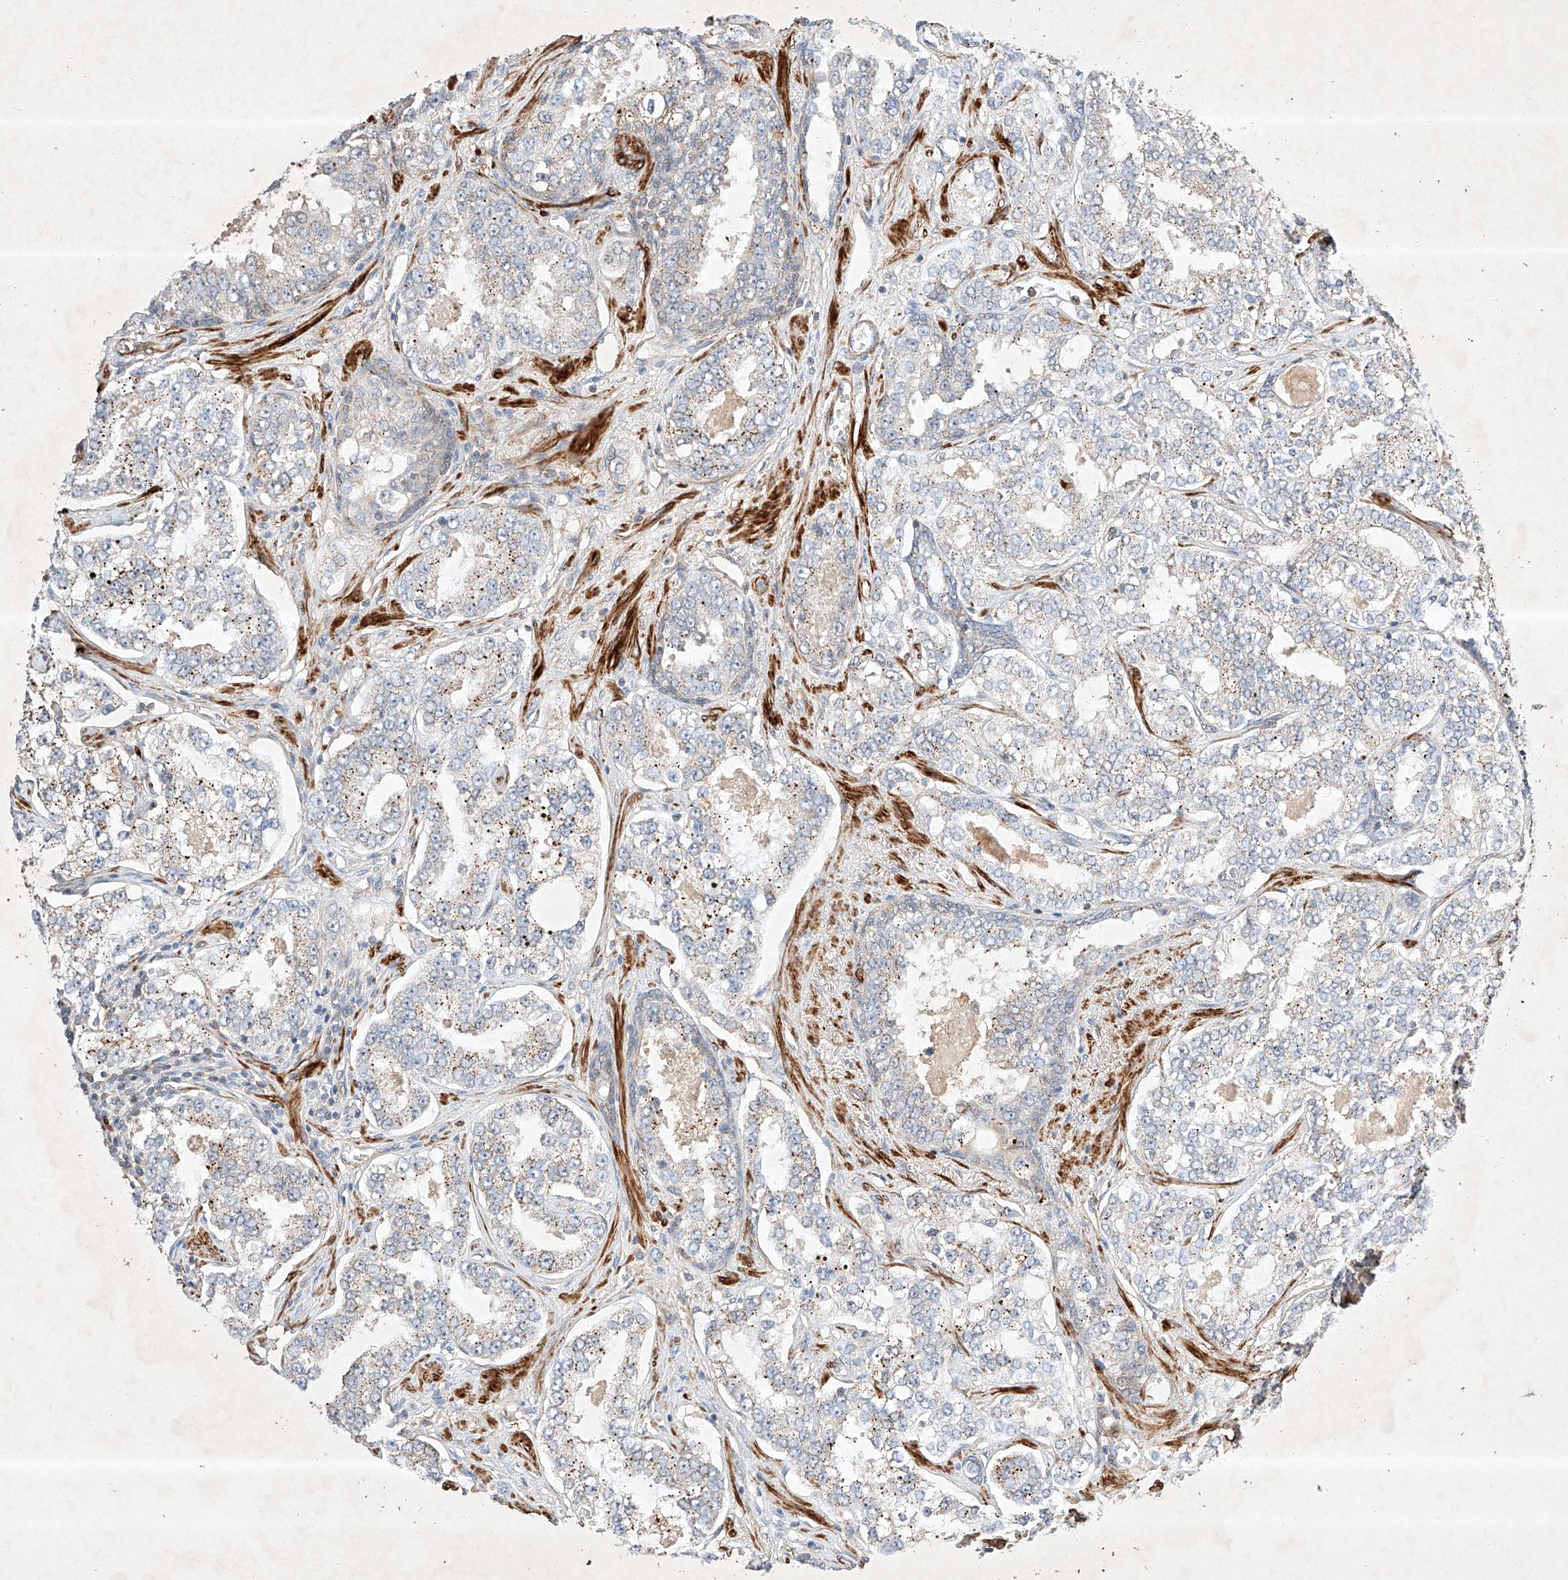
{"staining": {"intensity": "moderate", "quantity": "25%-75%", "location": "cytoplasmic/membranous"}, "tissue": "prostate cancer", "cell_type": "Tumor cells", "image_type": "cancer", "snomed": [{"axis": "morphology", "description": "Normal tissue, NOS"}, {"axis": "morphology", "description": "Adenocarcinoma, High grade"}, {"axis": "topography", "description": "Prostate"}], "caption": "About 25%-75% of tumor cells in prostate cancer (adenocarcinoma (high-grade)) show moderate cytoplasmic/membranous protein positivity as visualized by brown immunohistochemical staining.", "gene": "ARHGAP33", "patient": {"sex": "male", "age": 83}}